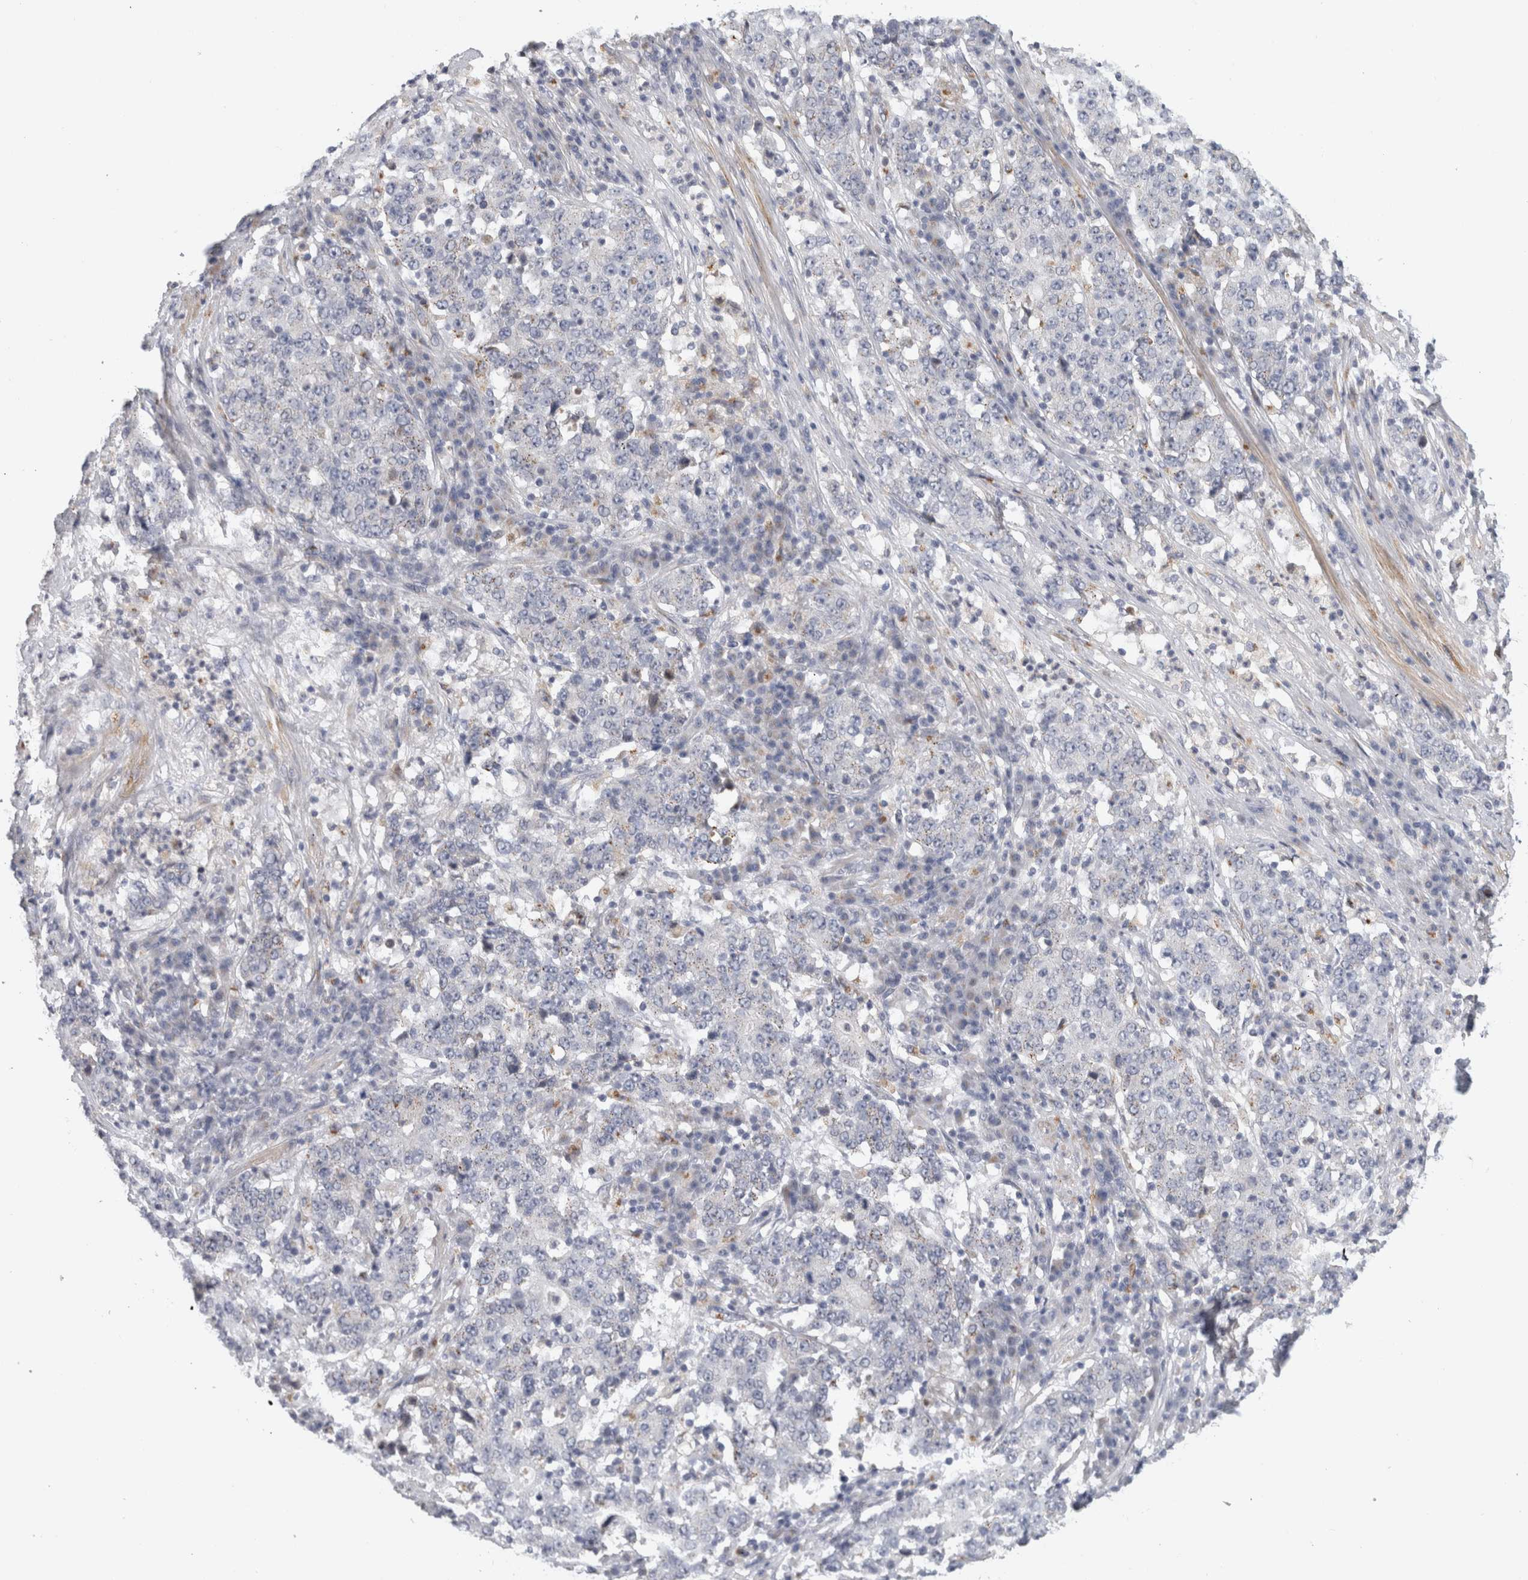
{"staining": {"intensity": "negative", "quantity": "none", "location": "none"}, "tissue": "stomach cancer", "cell_type": "Tumor cells", "image_type": "cancer", "snomed": [{"axis": "morphology", "description": "Adenocarcinoma, NOS"}, {"axis": "topography", "description": "Stomach"}], "caption": "Immunohistochemical staining of human stomach adenocarcinoma reveals no significant expression in tumor cells.", "gene": "MGAT1", "patient": {"sex": "male", "age": 59}}